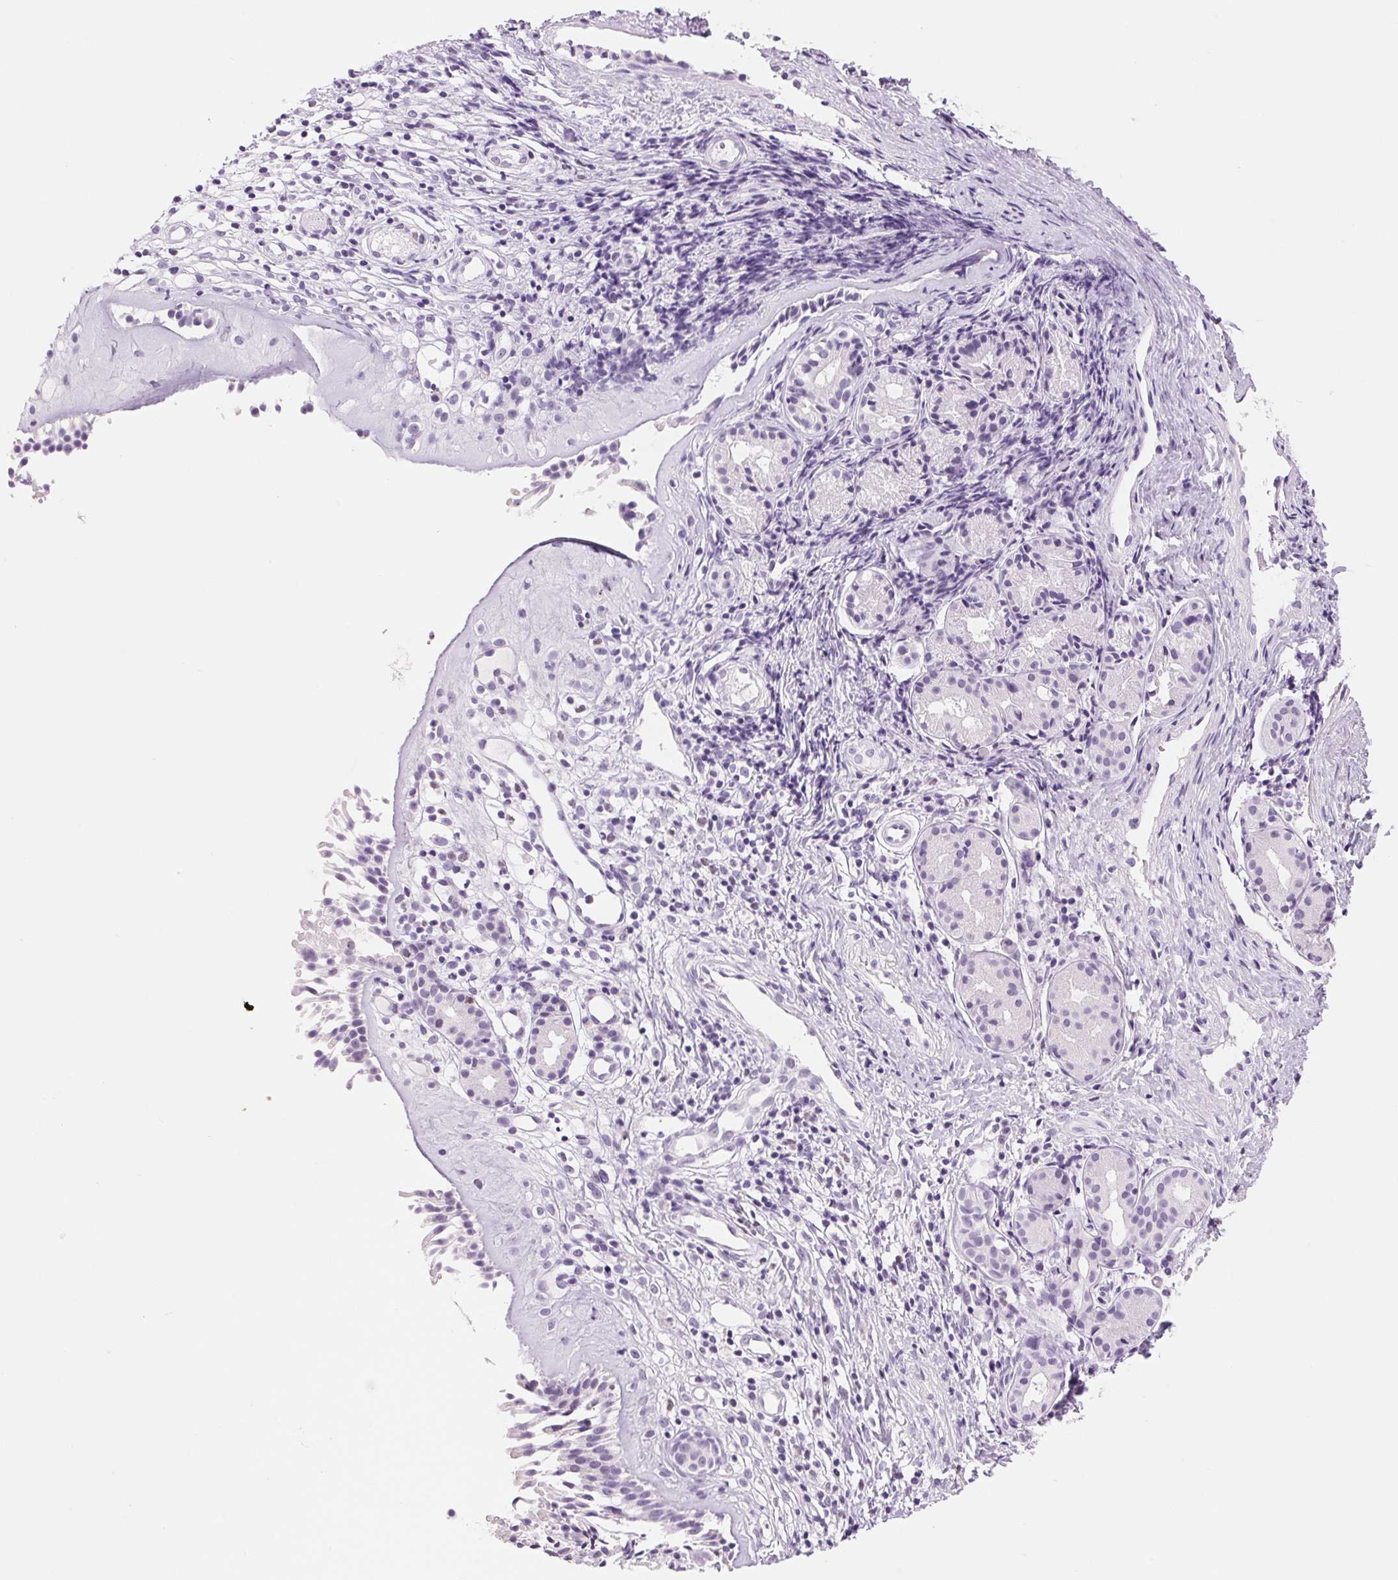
{"staining": {"intensity": "moderate", "quantity": "<25%", "location": "nuclear"}, "tissue": "nasopharynx", "cell_type": "Respiratory epithelial cells", "image_type": "normal", "snomed": [{"axis": "morphology", "description": "Normal tissue, NOS"}, {"axis": "topography", "description": "Nasopharynx"}], "caption": "Brown immunohistochemical staining in benign nasopharynx displays moderate nuclear expression in approximately <25% of respiratory epithelial cells.", "gene": "ASGR2", "patient": {"sex": "male", "age": 58}}